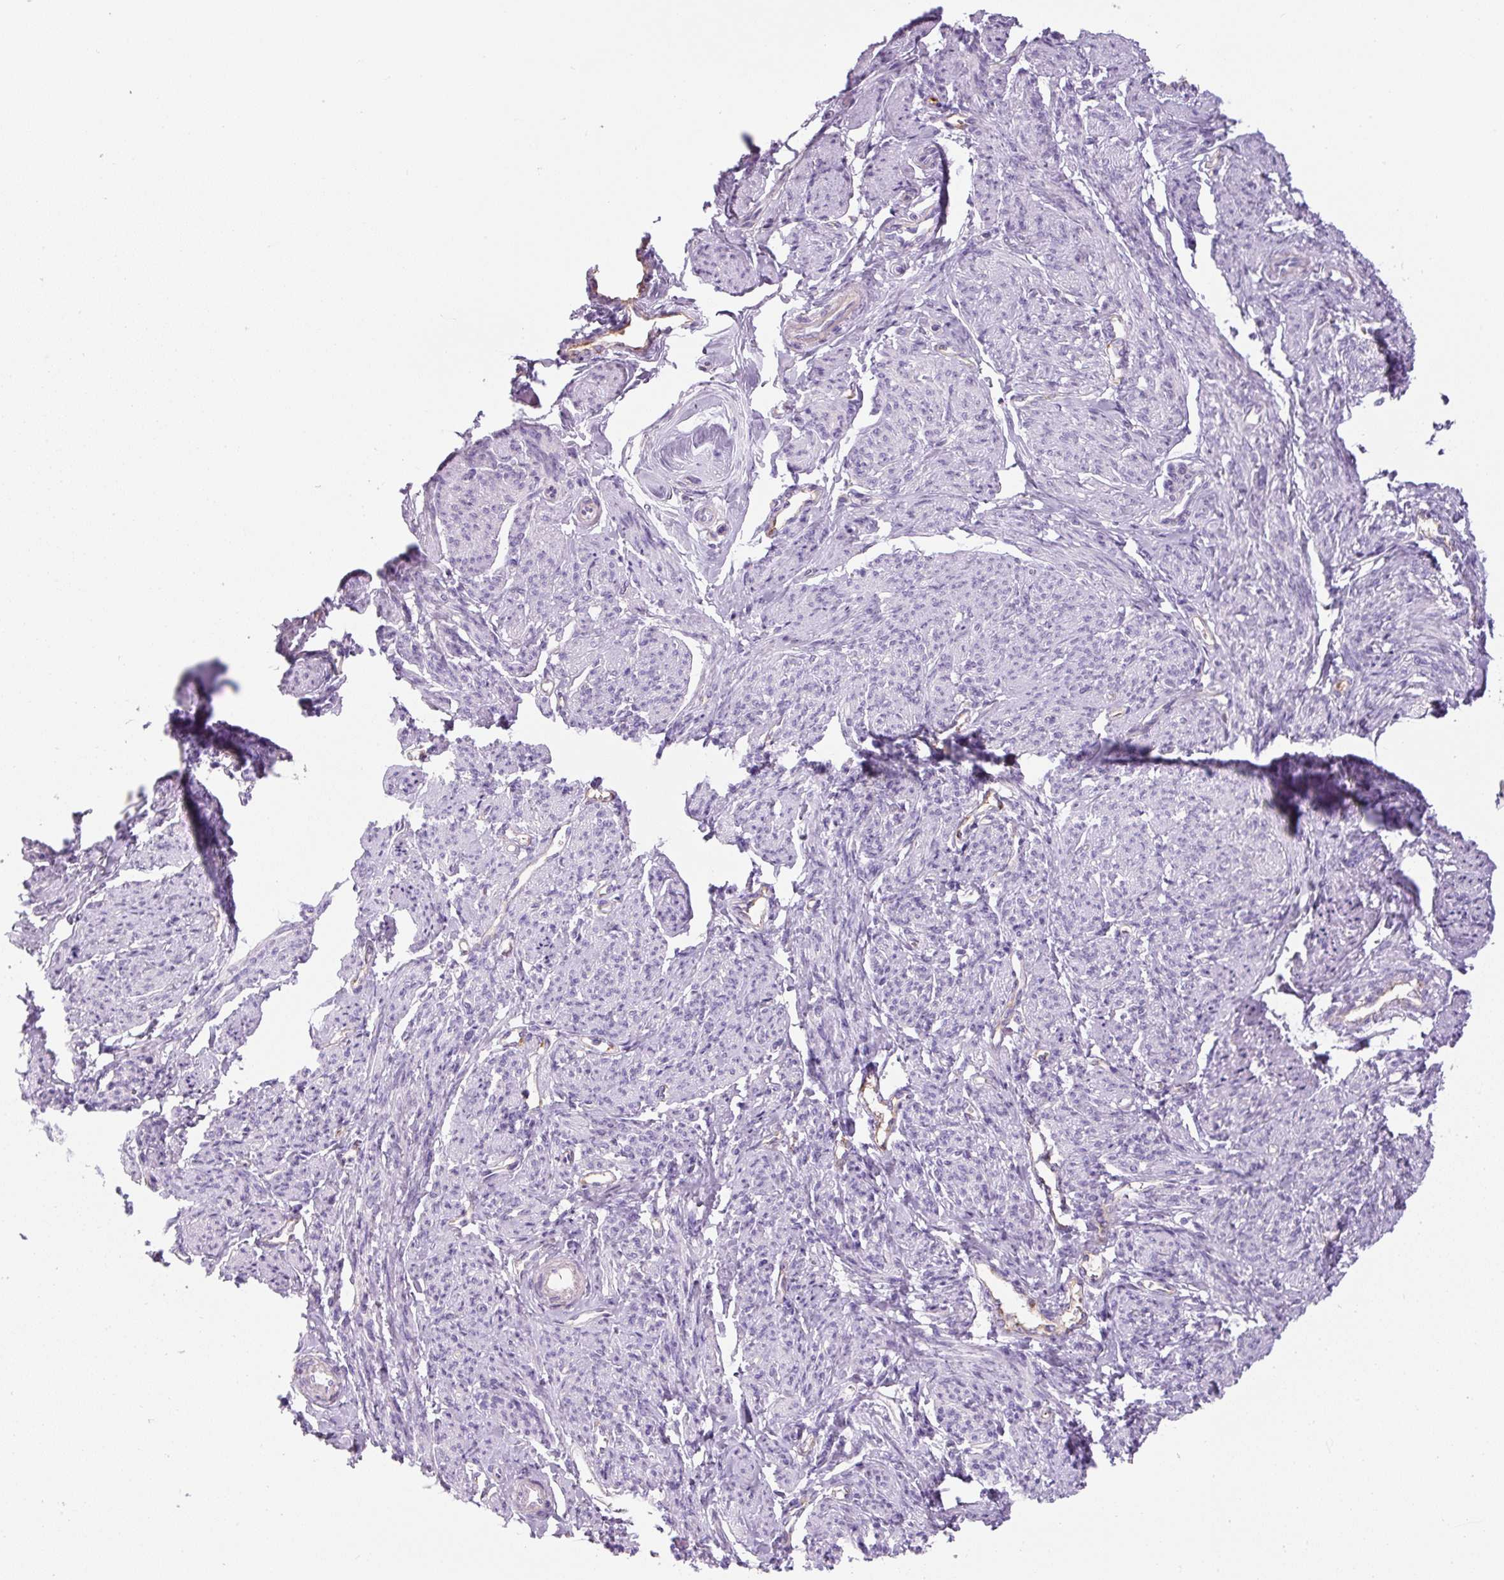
{"staining": {"intensity": "negative", "quantity": "none", "location": "none"}, "tissue": "smooth muscle", "cell_type": "Smooth muscle cells", "image_type": "normal", "snomed": [{"axis": "morphology", "description": "Normal tissue, NOS"}, {"axis": "topography", "description": "Smooth muscle"}], "caption": "Micrograph shows no significant protein positivity in smooth muscle cells of benign smooth muscle. (DAB (3,3'-diaminobenzidine) immunohistochemistry (IHC), high magnification).", "gene": "RSPO4", "patient": {"sex": "female", "age": 65}}